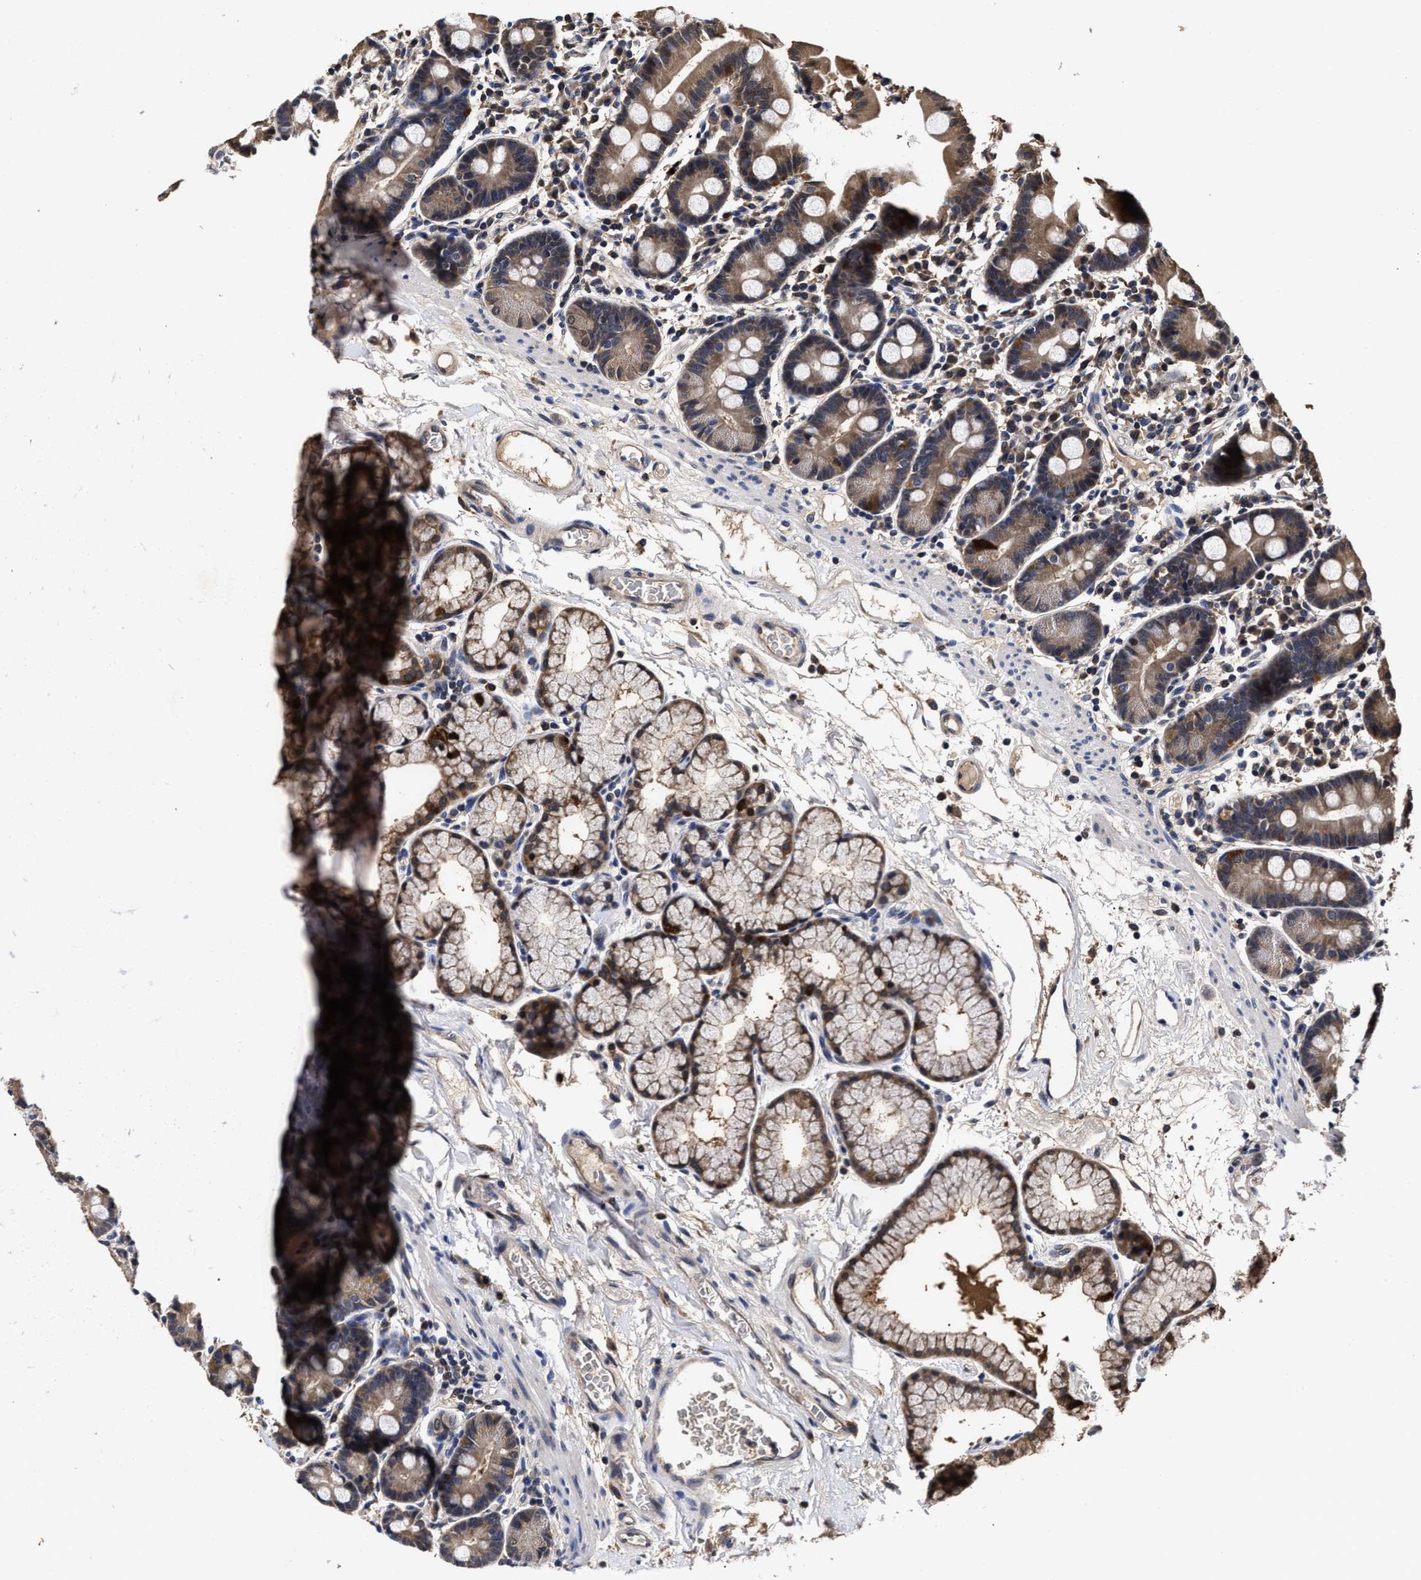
{"staining": {"intensity": "moderate", "quantity": ">75%", "location": "cytoplasmic/membranous"}, "tissue": "duodenum", "cell_type": "Glandular cells", "image_type": "normal", "snomed": [{"axis": "morphology", "description": "Normal tissue, NOS"}, {"axis": "topography", "description": "Duodenum"}], "caption": "A photomicrograph showing moderate cytoplasmic/membranous expression in approximately >75% of glandular cells in unremarkable duodenum, as visualized by brown immunohistochemical staining.", "gene": "SOCS5", "patient": {"sex": "male", "age": 50}}